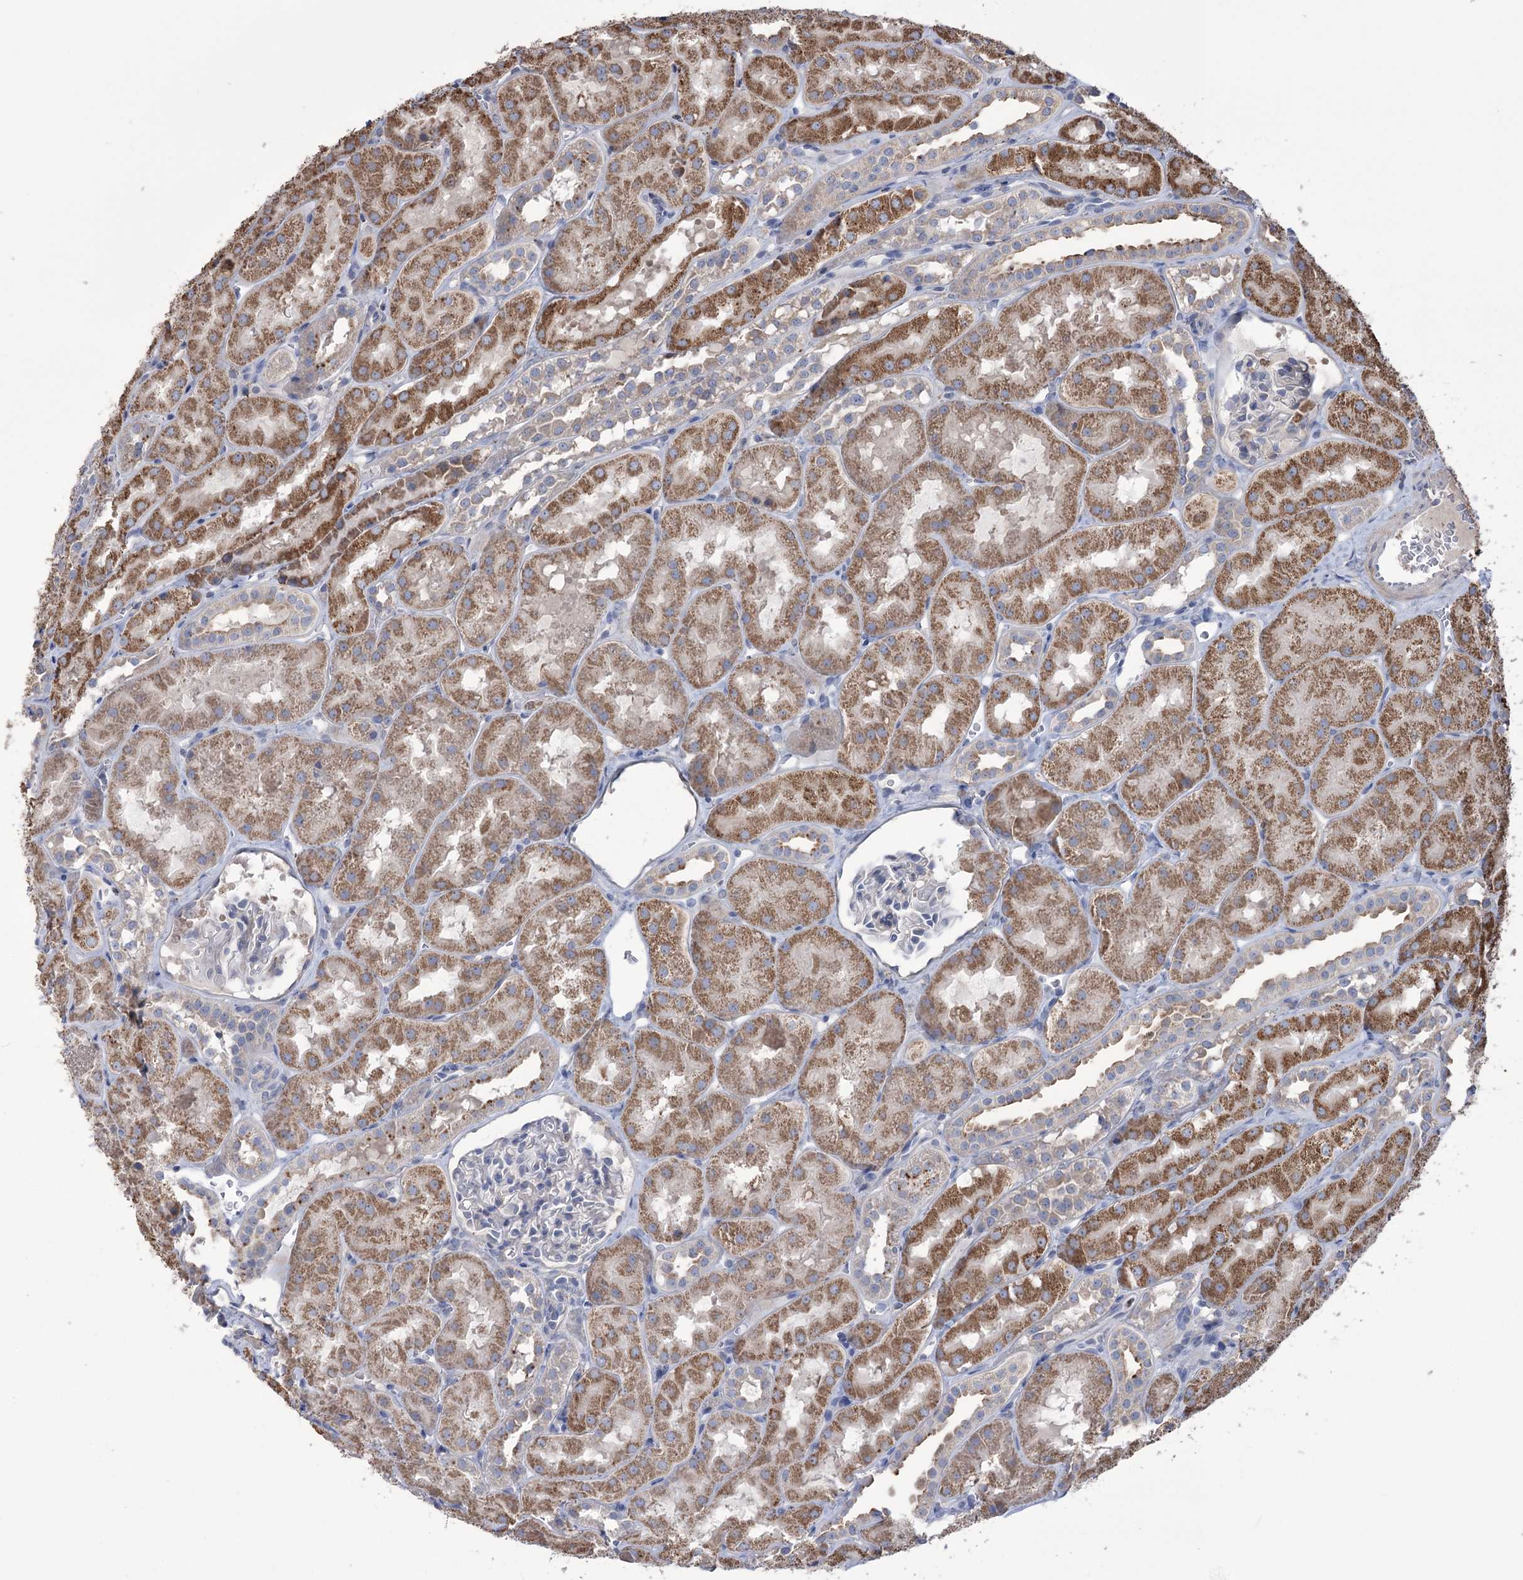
{"staining": {"intensity": "weak", "quantity": "<25%", "location": "cytoplasmic/membranous"}, "tissue": "kidney", "cell_type": "Cells in glomeruli", "image_type": "normal", "snomed": [{"axis": "morphology", "description": "Normal tissue, NOS"}, {"axis": "topography", "description": "Kidney"}, {"axis": "topography", "description": "Urinary bladder"}], "caption": "The histopathology image shows no significant expression in cells in glomeruli of kidney. The staining was performed using DAB to visualize the protein expression in brown, while the nuclei were stained in blue with hematoxylin (Magnification: 20x).", "gene": "TRIM71", "patient": {"sex": "male", "age": 16}}